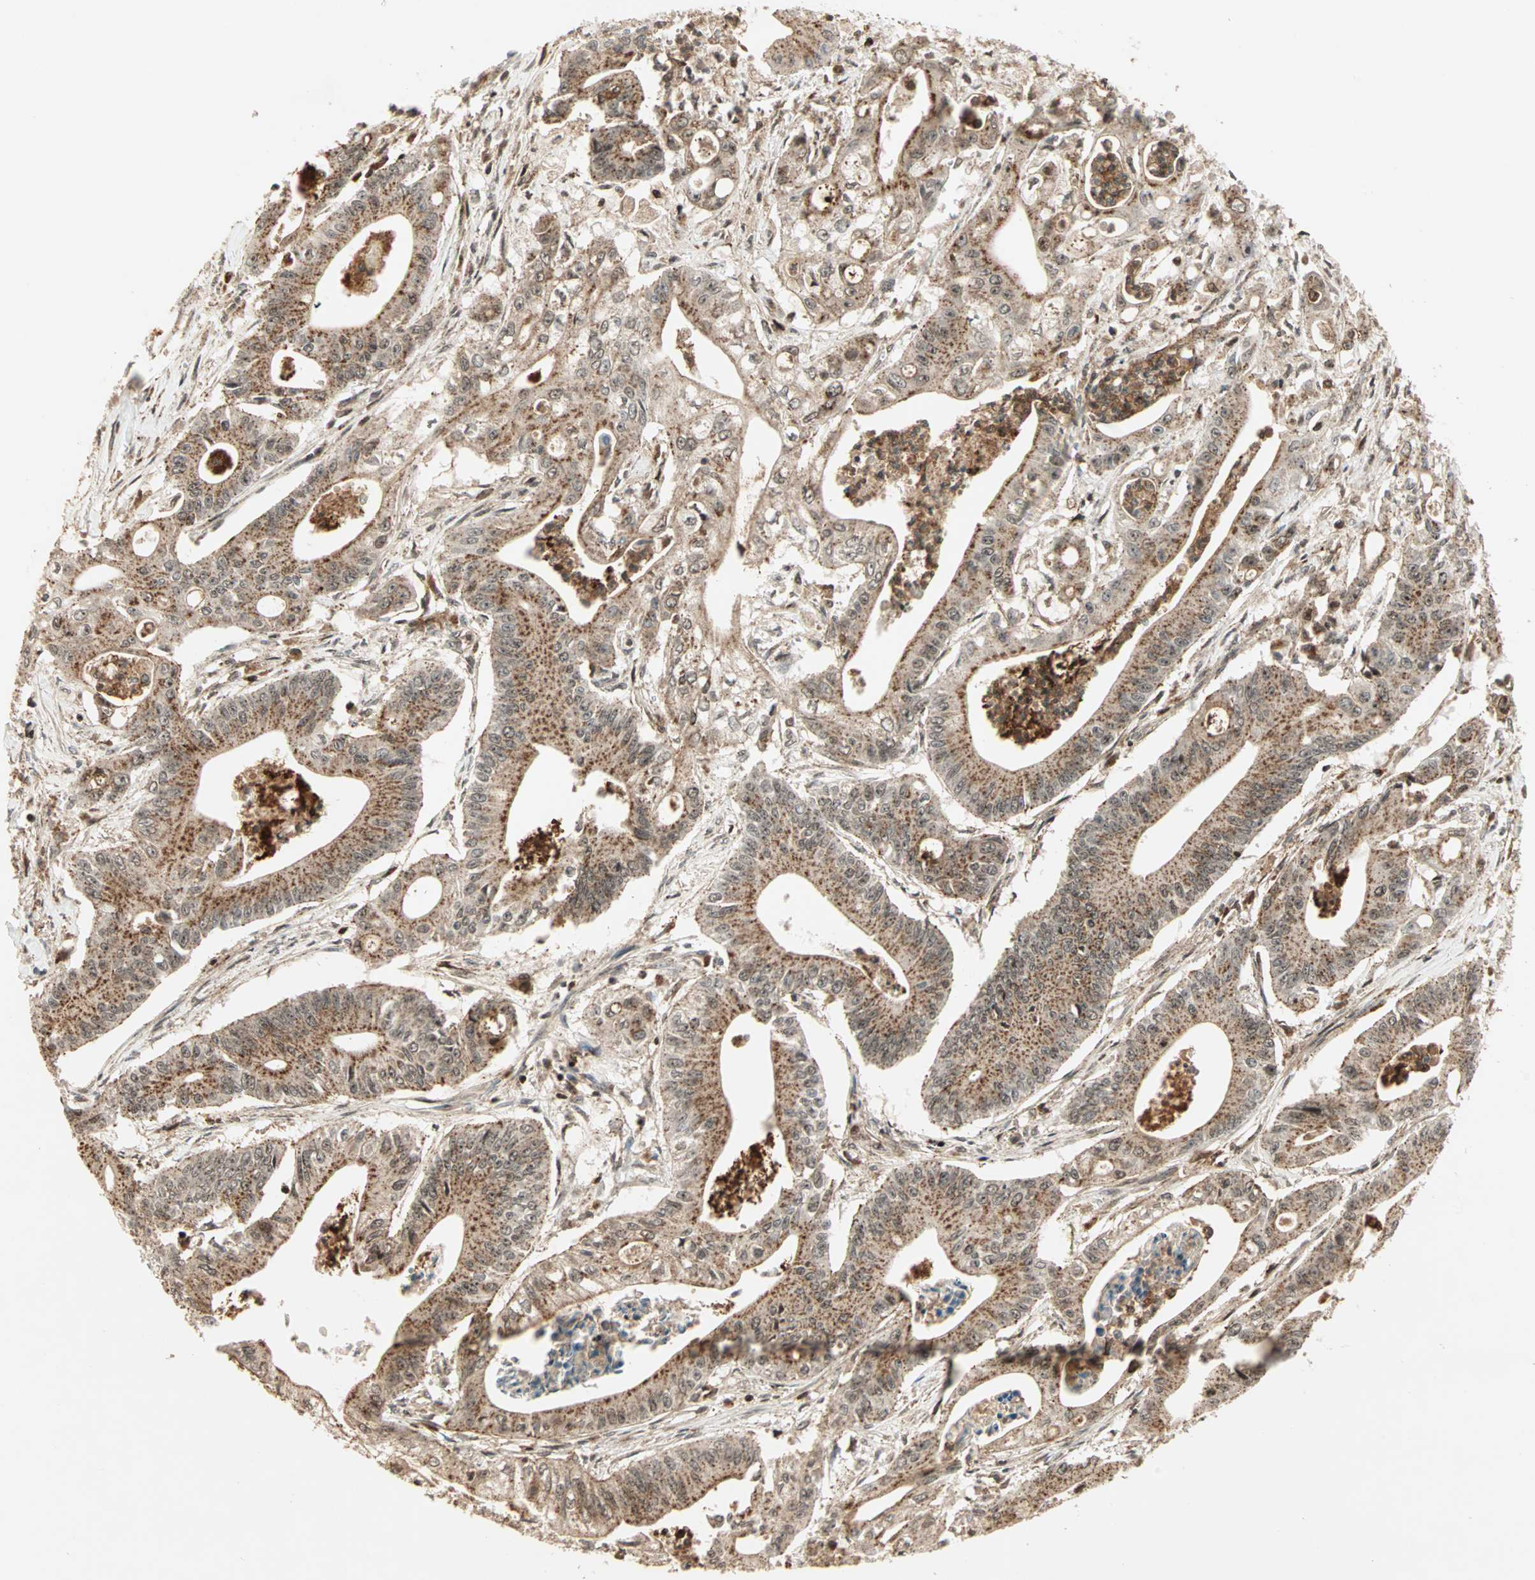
{"staining": {"intensity": "strong", "quantity": ">75%", "location": "cytoplasmic/membranous,nuclear"}, "tissue": "pancreatic cancer", "cell_type": "Tumor cells", "image_type": "cancer", "snomed": [{"axis": "morphology", "description": "Normal tissue, NOS"}, {"axis": "topography", "description": "Lymph node"}], "caption": "Strong cytoplasmic/membranous and nuclear positivity is present in about >75% of tumor cells in pancreatic cancer.", "gene": "ZBED9", "patient": {"sex": "male", "age": 62}}